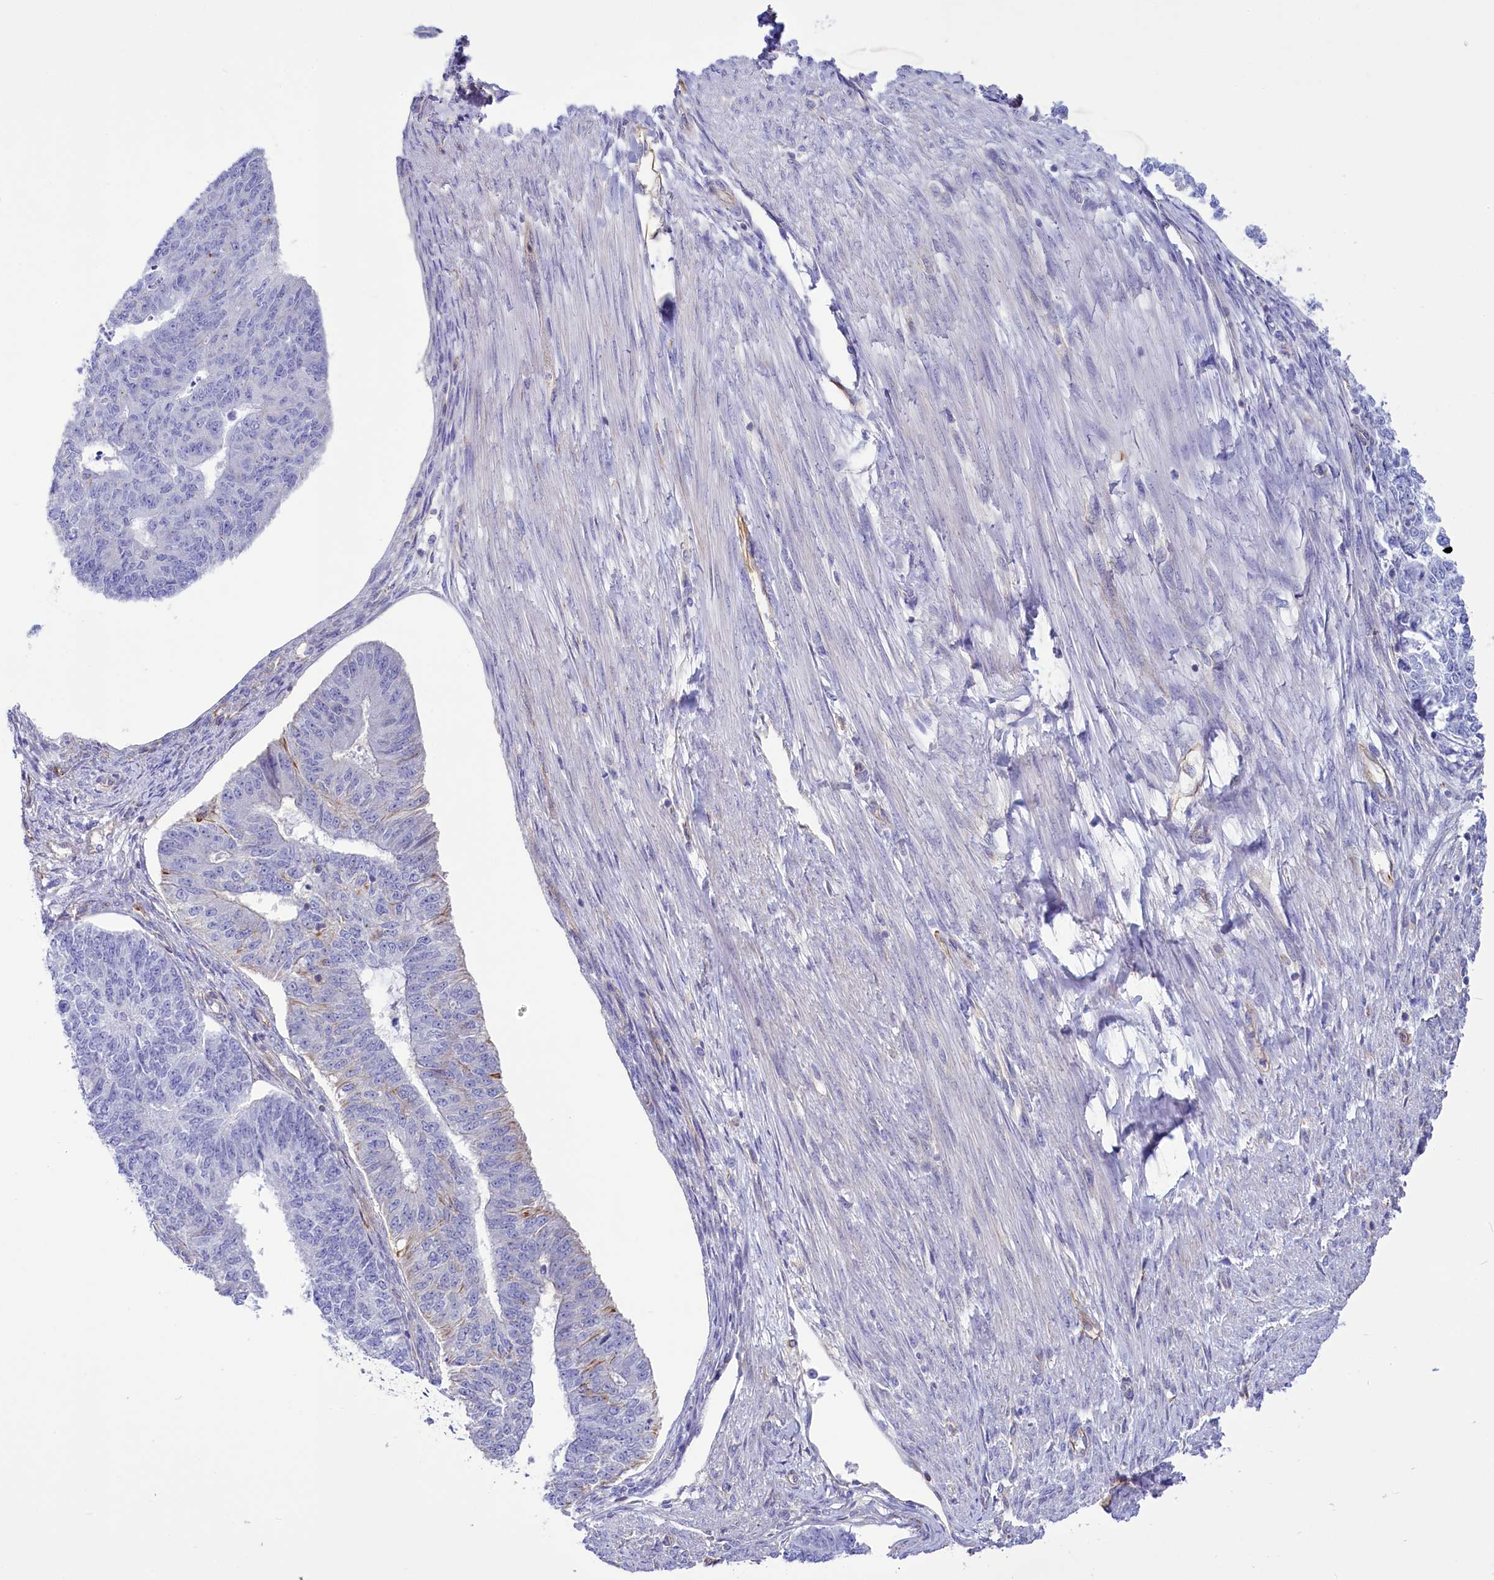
{"staining": {"intensity": "negative", "quantity": "none", "location": "none"}, "tissue": "endometrial cancer", "cell_type": "Tumor cells", "image_type": "cancer", "snomed": [{"axis": "morphology", "description": "Adenocarcinoma, NOS"}, {"axis": "topography", "description": "Endometrium"}], "caption": "DAB immunohistochemical staining of endometrial cancer (adenocarcinoma) displays no significant positivity in tumor cells.", "gene": "CD99", "patient": {"sex": "female", "age": 32}}